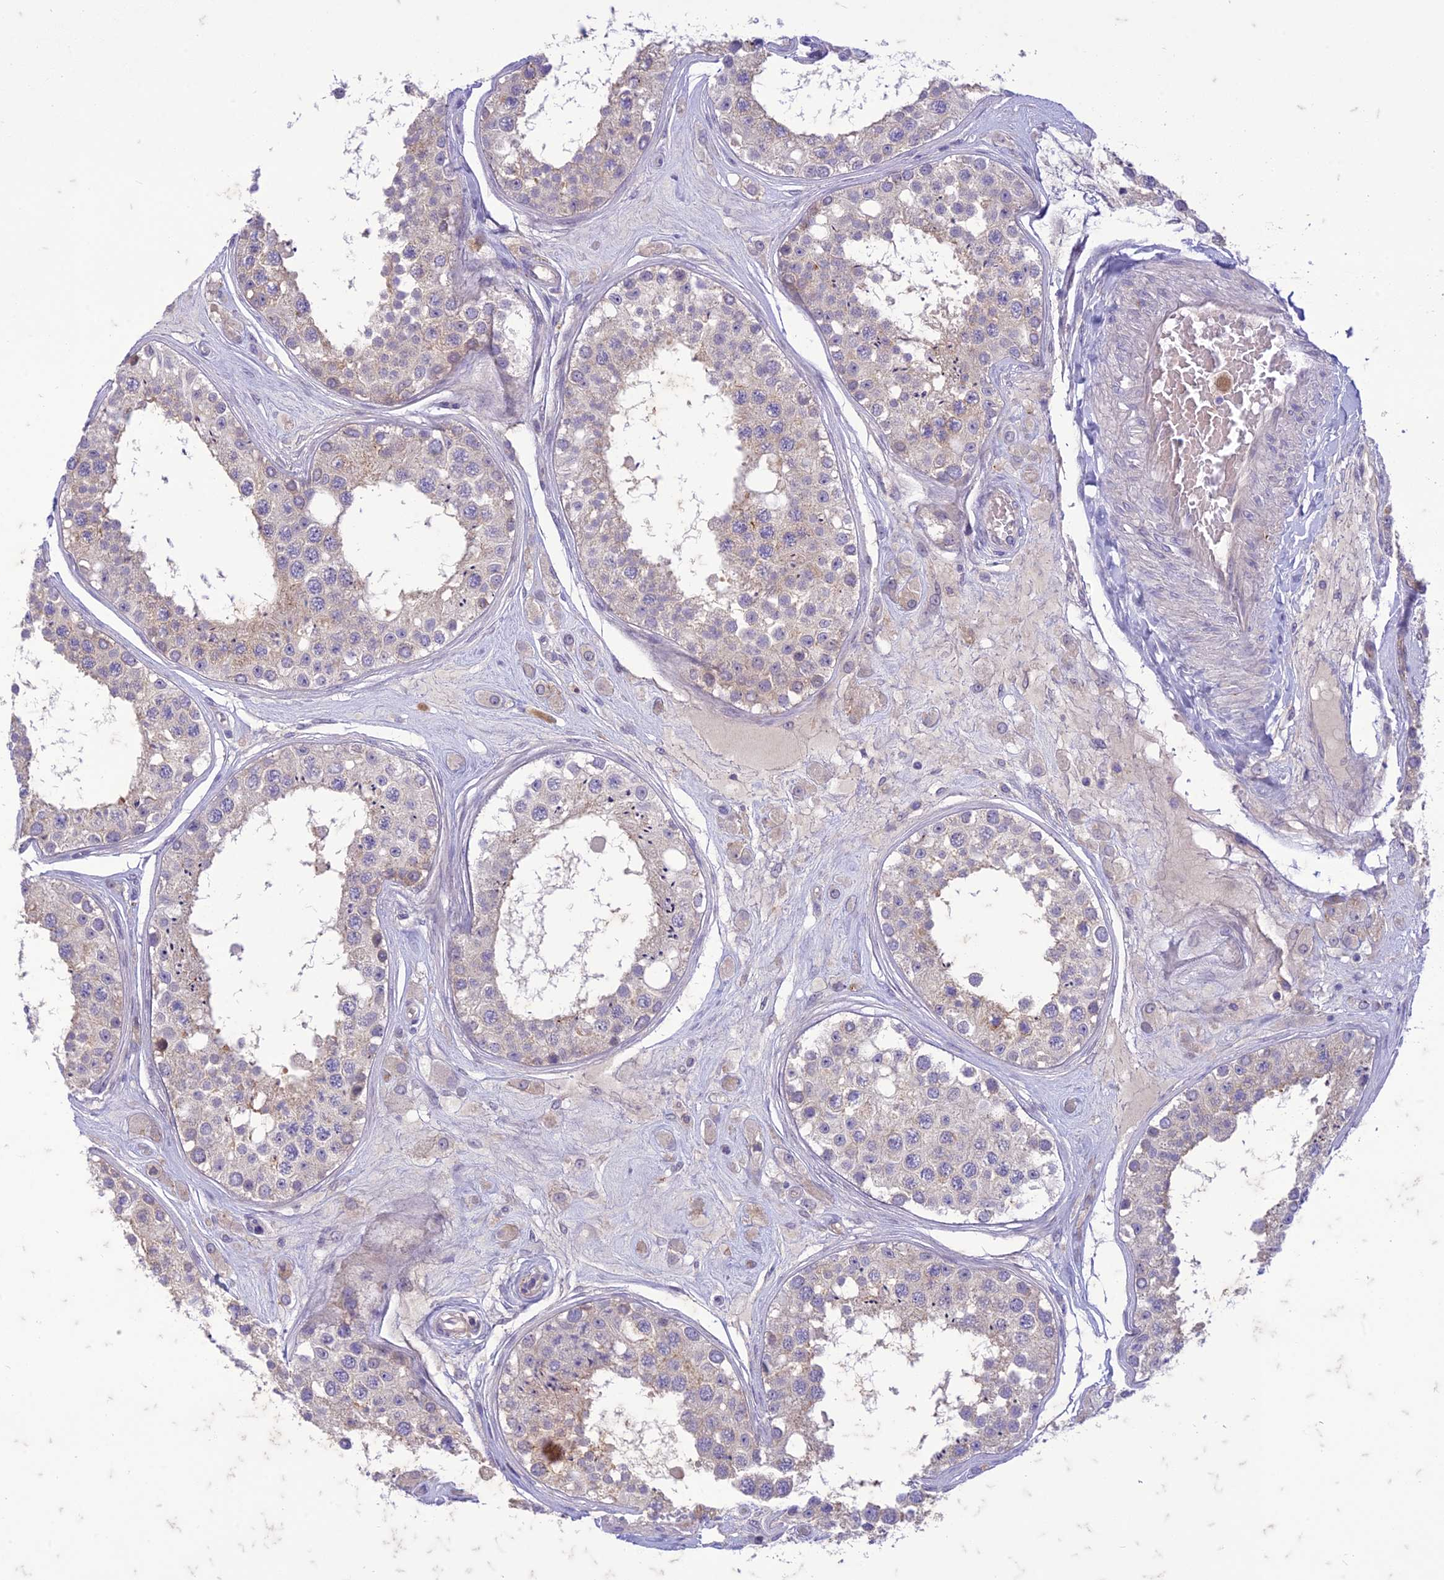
{"staining": {"intensity": "moderate", "quantity": "<25%", "location": "cytoplasmic/membranous"}, "tissue": "testis", "cell_type": "Cells in seminiferous ducts", "image_type": "normal", "snomed": [{"axis": "morphology", "description": "Normal tissue, NOS"}, {"axis": "topography", "description": "Testis"}], "caption": "Immunohistochemical staining of unremarkable human testis demonstrates low levels of moderate cytoplasmic/membranous expression in approximately <25% of cells in seminiferous ducts. (DAB (3,3'-diaminobenzidine) = brown stain, brightfield microscopy at high magnification).", "gene": "ITGAE", "patient": {"sex": "male", "age": 25}}